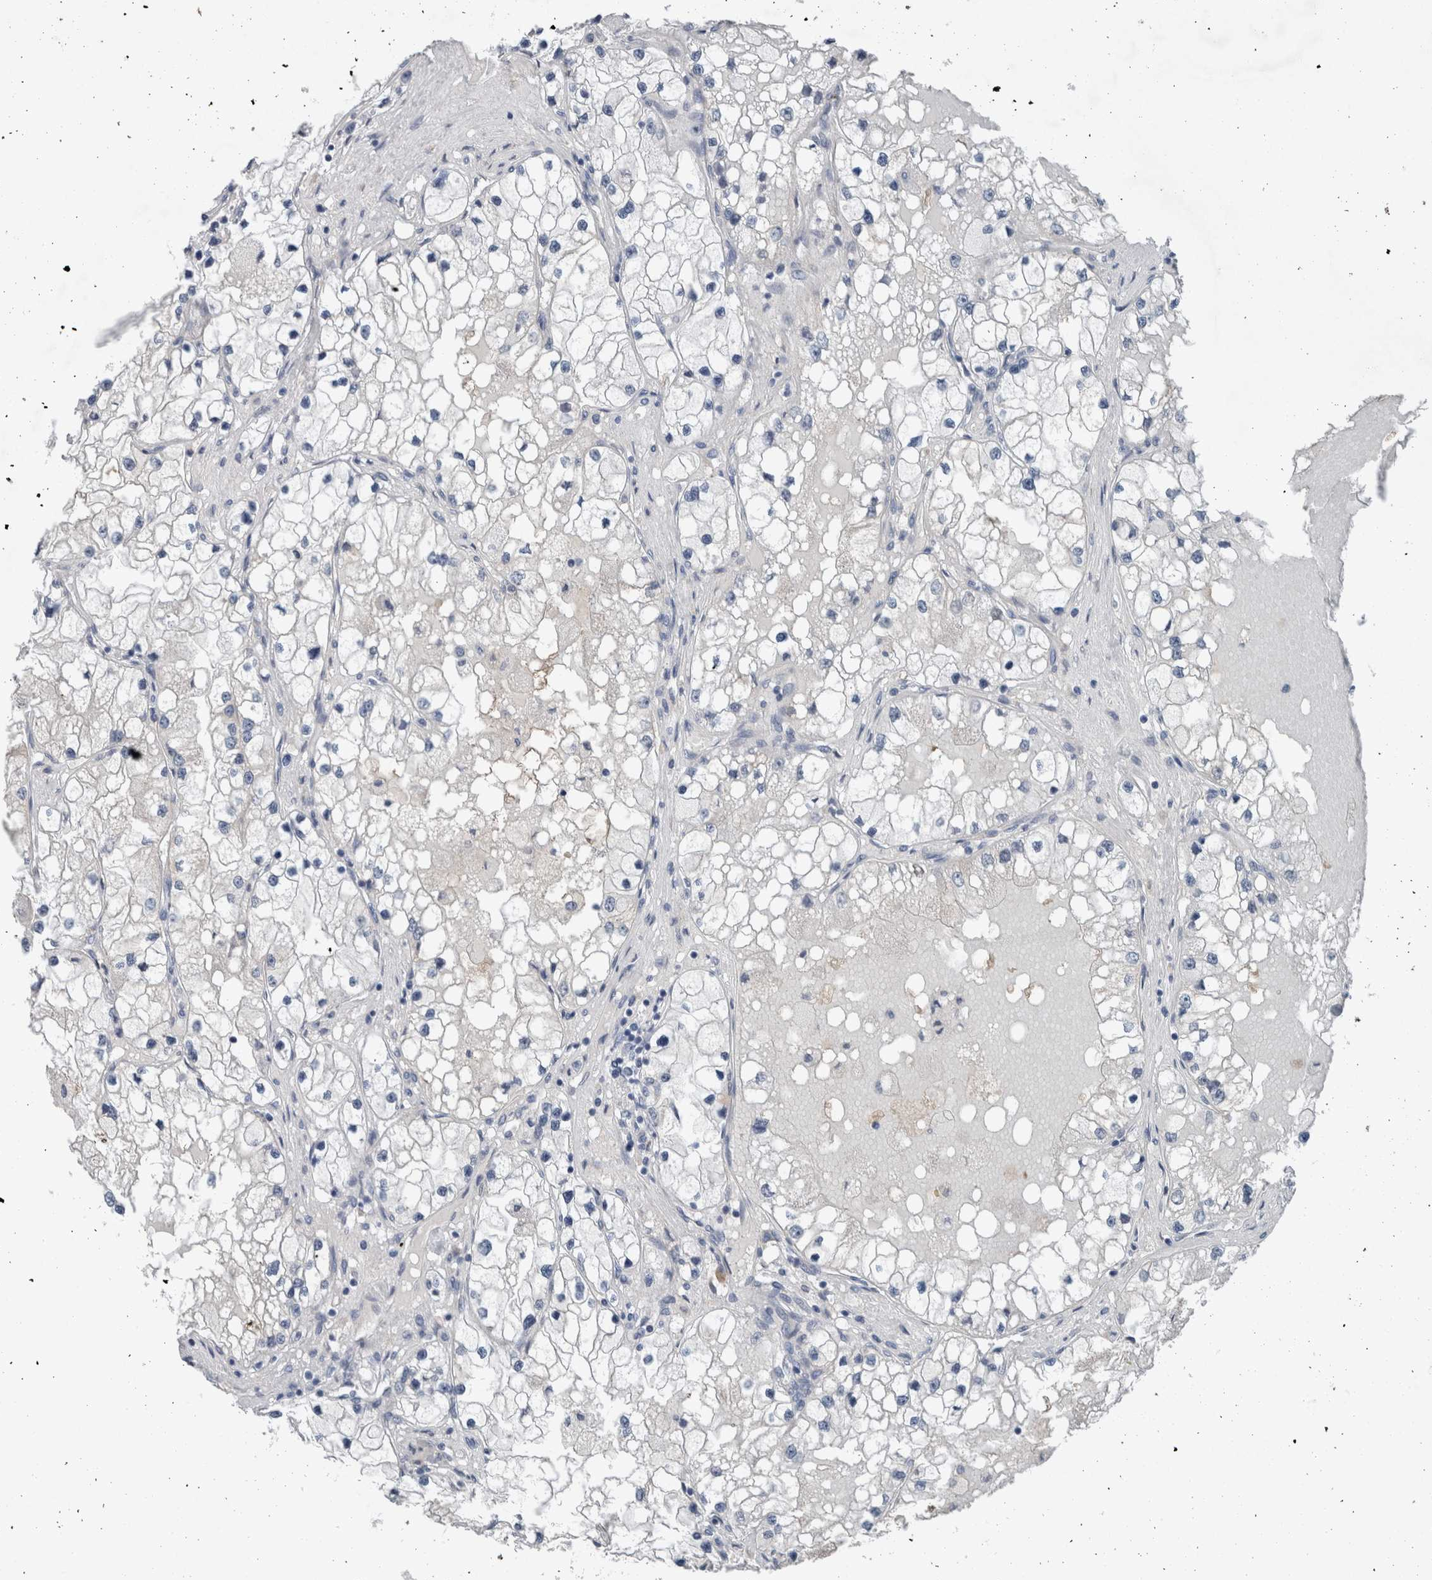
{"staining": {"intensity": "negative", "quantity": "none", "location": "none"}, "tissue": "renal cancer", "cell_type": "Tumor cells", "image_type": "cancer", "snomed": [{"axis": "morphology", "description": "Adenocarcinoma, NOS"}, {"axis": "topography", "description": "Kidney"}], "caption": "DAB immunohistochemical staining of human renal cancer displays no significant staining in tumor cells.", "gene": "CRNN", "patient": {"sex": "male", "age": 68}}